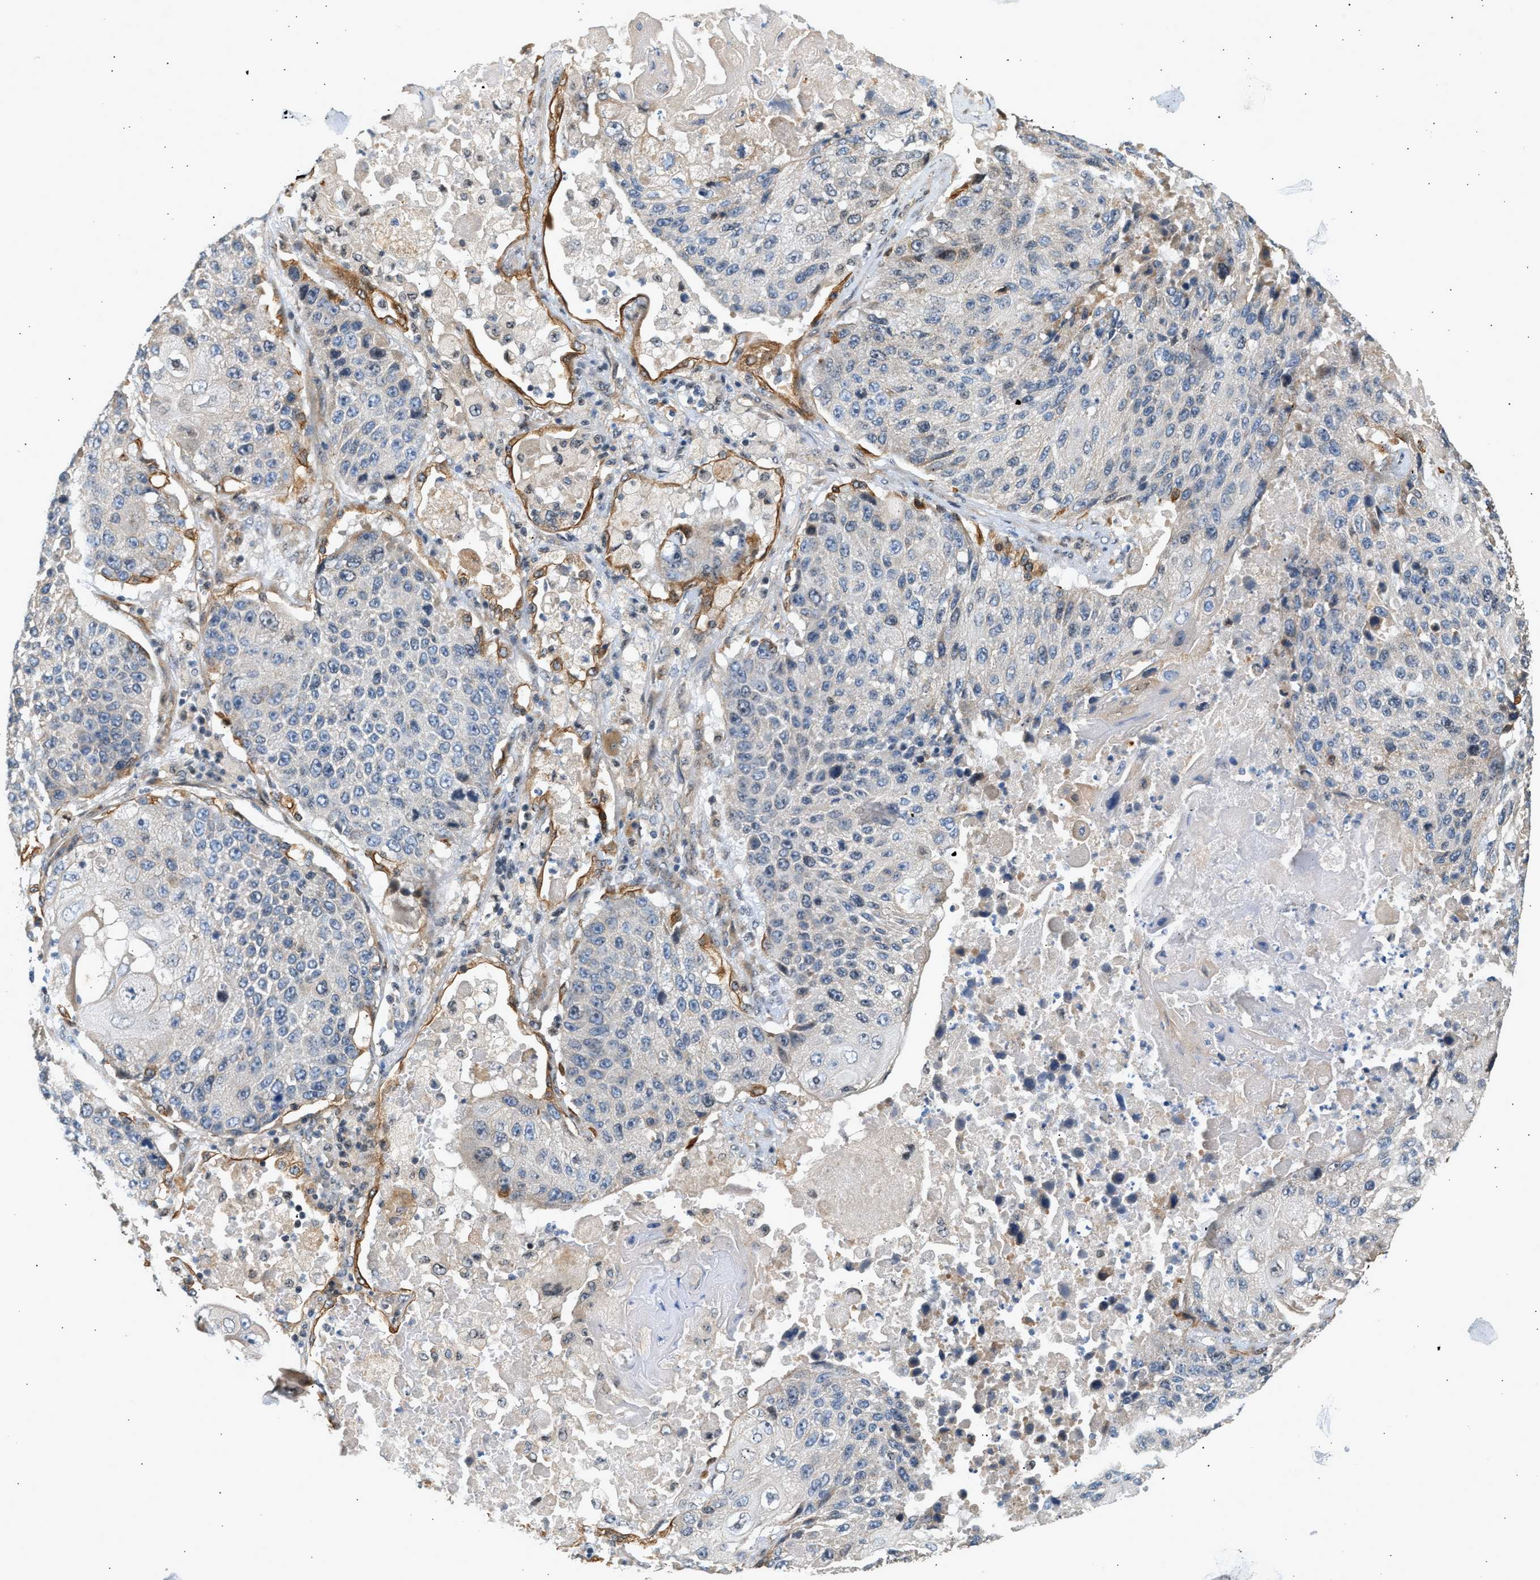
{"staining": {"intensity": "negative", "quantity": "none", "location": "none"}, "tissue": "lung cancer", "cell_type": "Tumor cells", "image_type": "cancer", "snomed": [{"axis": "morphology", "description": "Squamous cell carcinoma, NOS"}, {"axis": "topography", "description": "Lung"}], "caption": "DAB (3,3'-diaminobenzidine) immunohistochemical staining of human lung cancer exhibits no significant staining in tumor cells. (DAB IHC visualized using brightfield microscopy, high magnification).", "gene": "WDR31", "patient": {"sex": "male", "age": 61}}